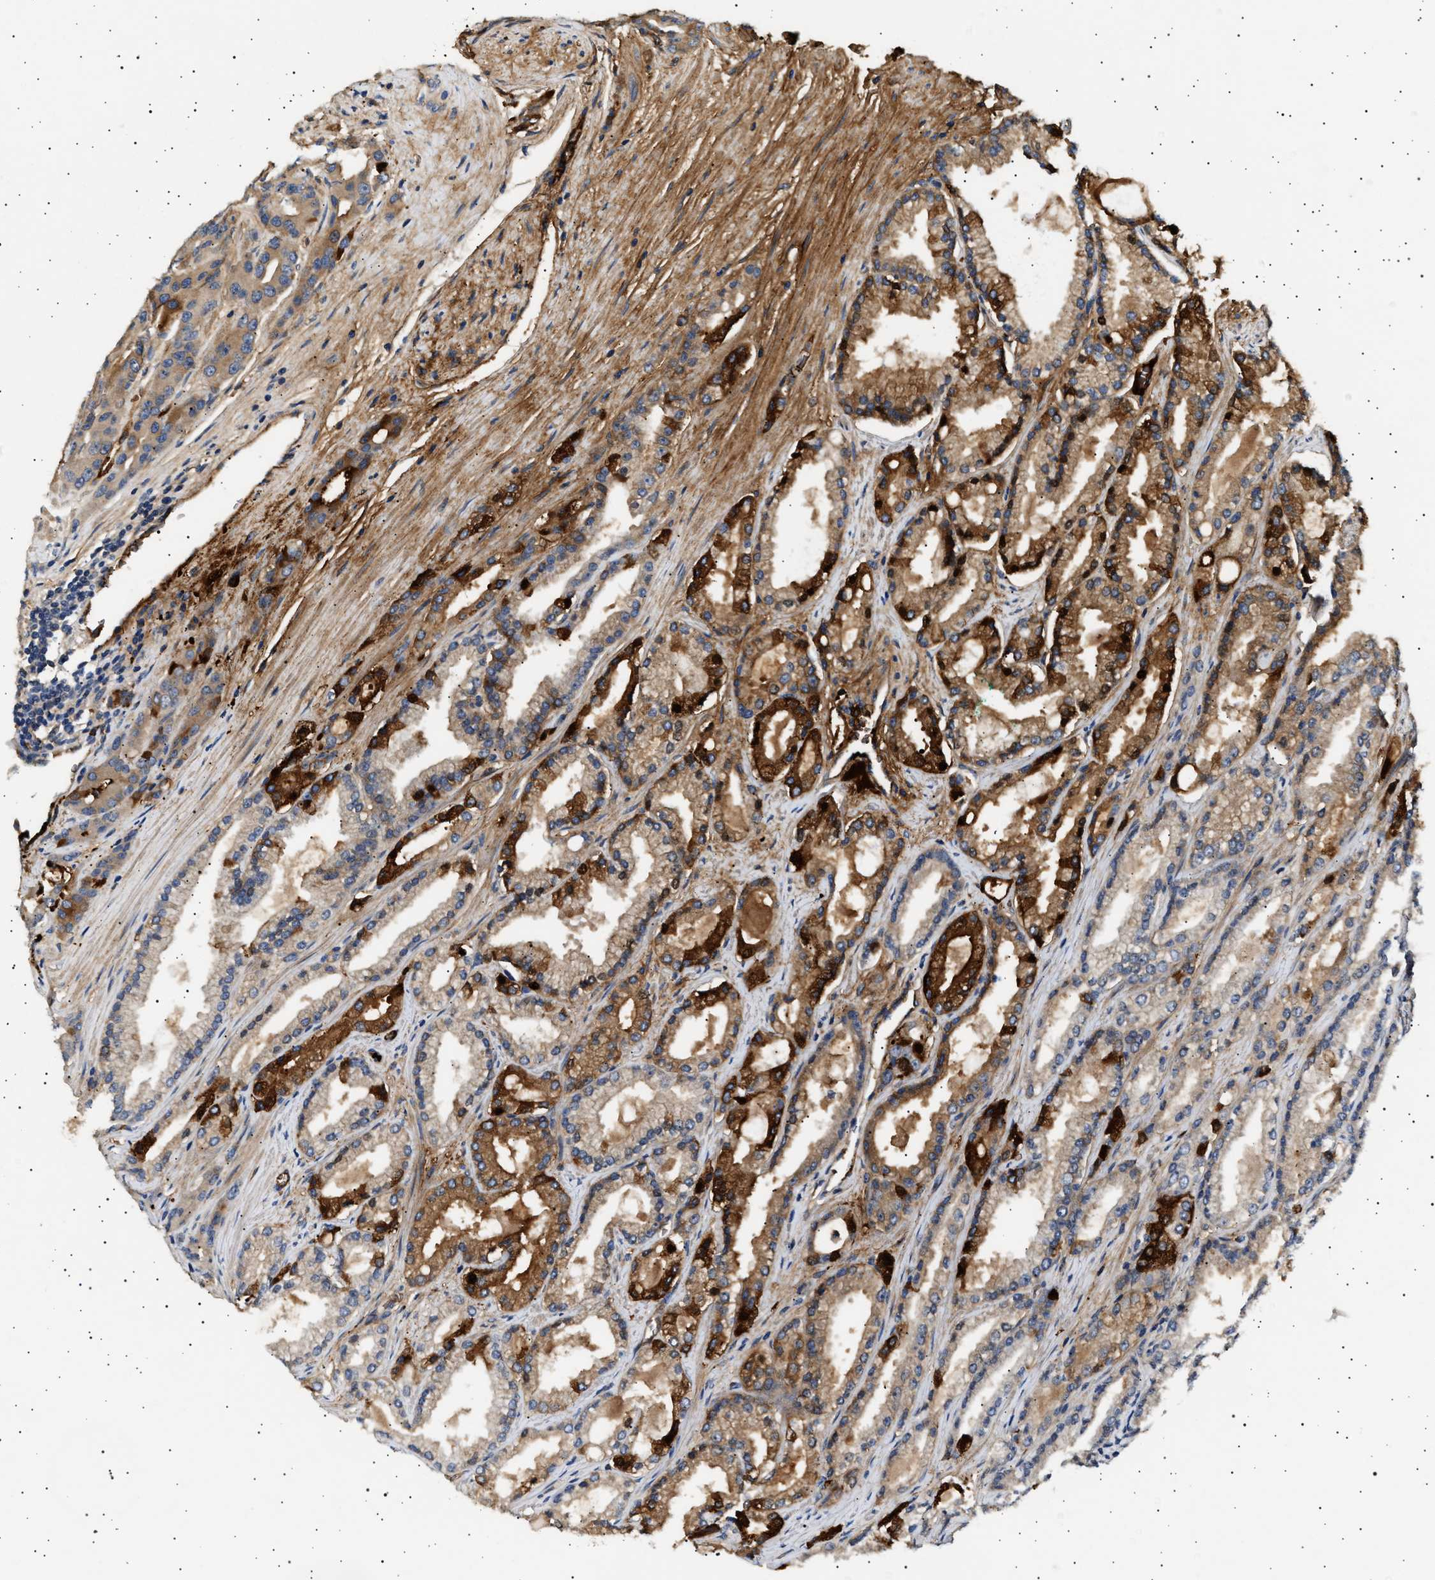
{"staining": {"intensity": "strong", "quantity": "25%-75%", "location": "cytoplasmic/membranous"}, "tissue": "prostate cancer", "cell_type": "Tumor cells", "image_type": "cancer", "snomed": [{"axis": "morphology", "description": "Adenocarcinoma, High grade"}, {"axis": "topography", "description": "Prostate"}], "caption": "IHC image of neoplastic tissue: prostate high-grade adenocarcinoma stained using immunohistochemistry shows high levels of strong protein expression localized specifically in the cytoplasmic/membranous of tumor cells, appearing as a cytoplasmic/membranous brown color.", "gene": "FICD", "patient": {"sex": "male", "age": 71}}